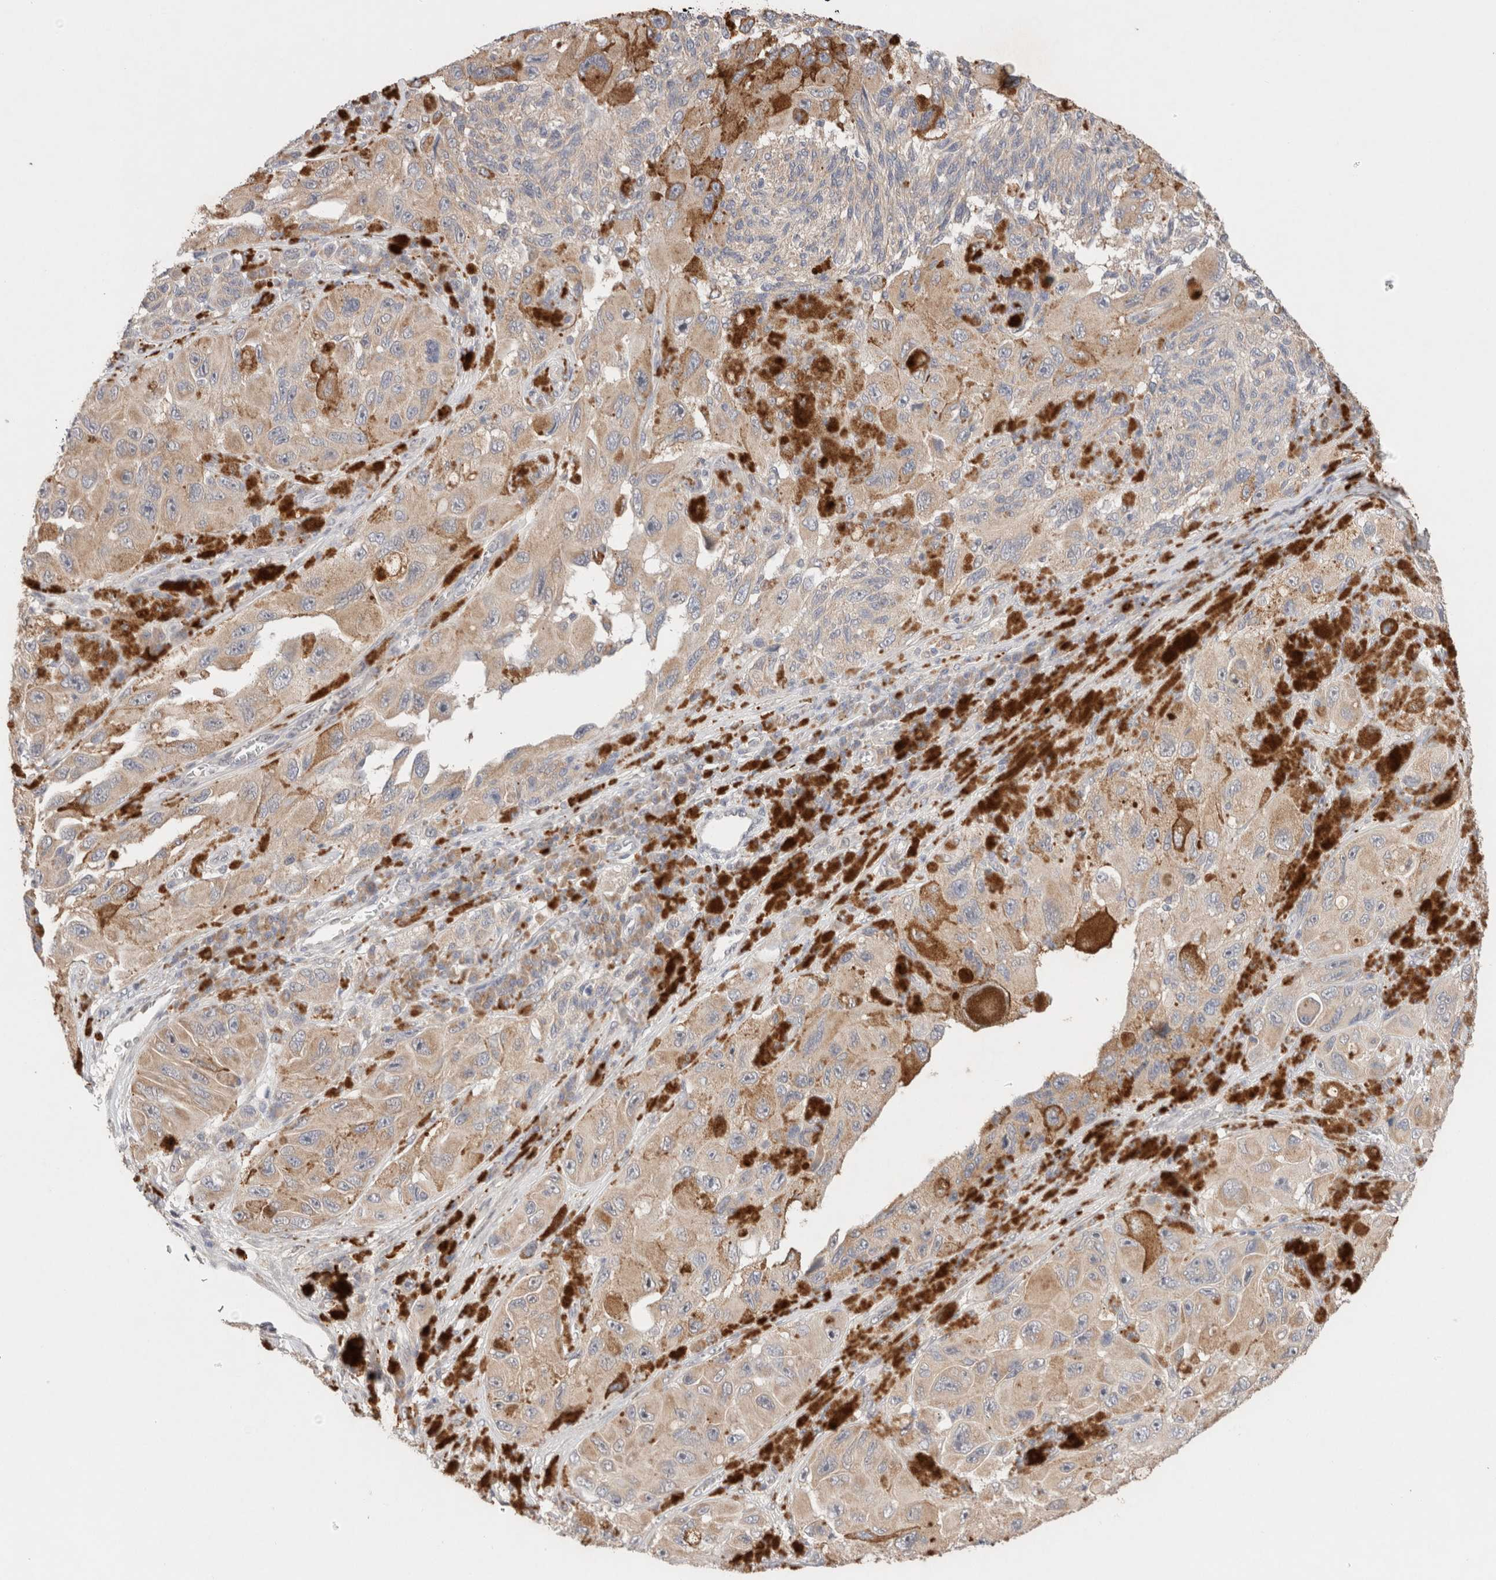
{"staining": {"intensity": "weak", "quantity": ">75%", "location": "cytoplasmic/membranous"}, "tissue": "melanoma", "cell_type": "Tumor cells", "image_type": "cancer", "snomed": [{"axis": "morphology", "description": "Malignant melanoma, NOS"}, {"axis": "topography", "description": "Skin"}], "caption": "Protein staining of melanoma tissue shows weak cytoplasmic/membranous expression in about >75% of tumor cells.", "gene": "ERI3", "patient": {"sex": "female", "age": 73}}